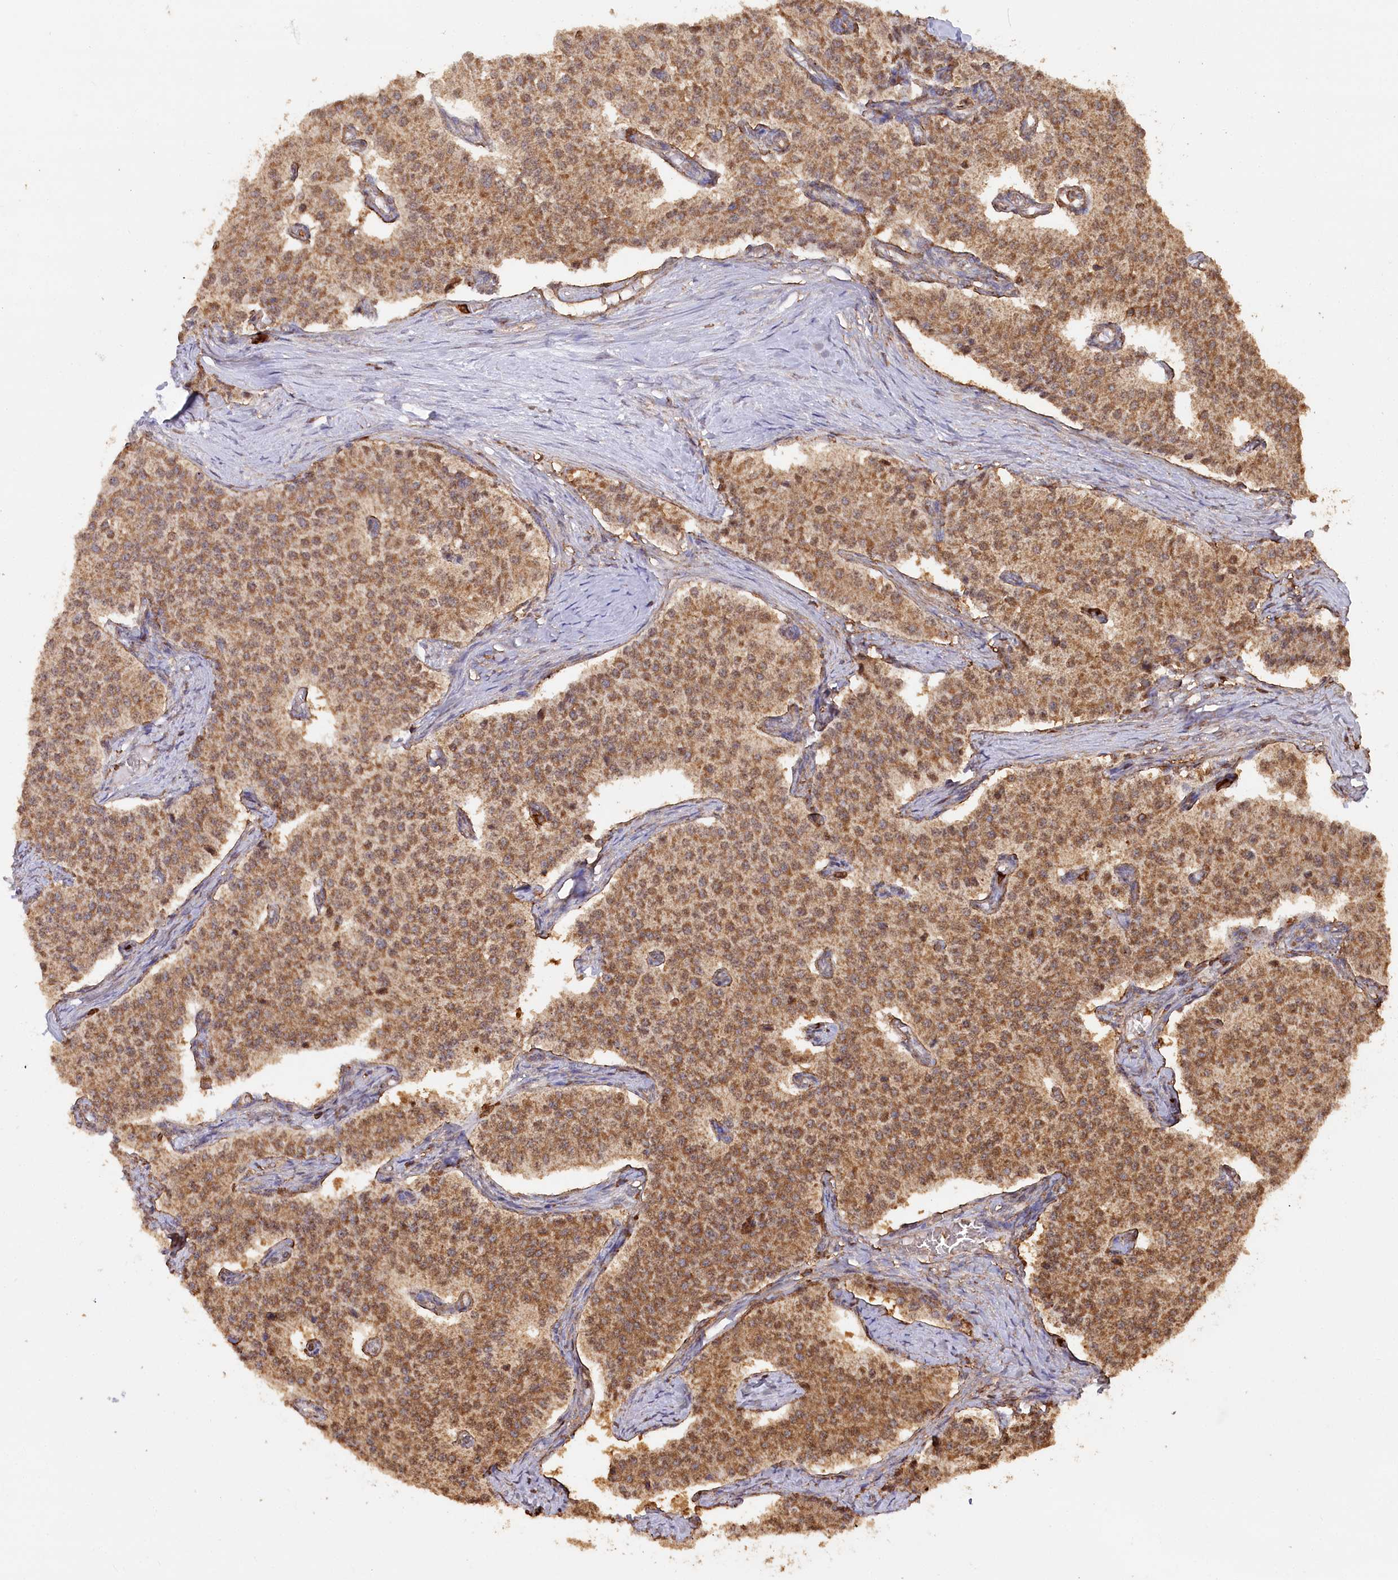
{"staining": {"intensity": "moderate", "quantity": ">75%", "location": "cytoplasmic/membranous"}, "tissue": "carcinoid", "cell_type": "Tumor cells", "image_type": "cancer", "snomed": [{"axis": "morphology", "description": "Carcinoid, malignant, NOS"}, {"axis": "topography", "description": "Colon"}], "caption": "There is medium levels of moderate cytoplasmic/membranous positivity in tumor cells of carcinoid (malignant), as demonstrated by immunohistochemical staining (brown color).", "gene": "LSG1", "patient": {"sex": "female", "age": 52}}